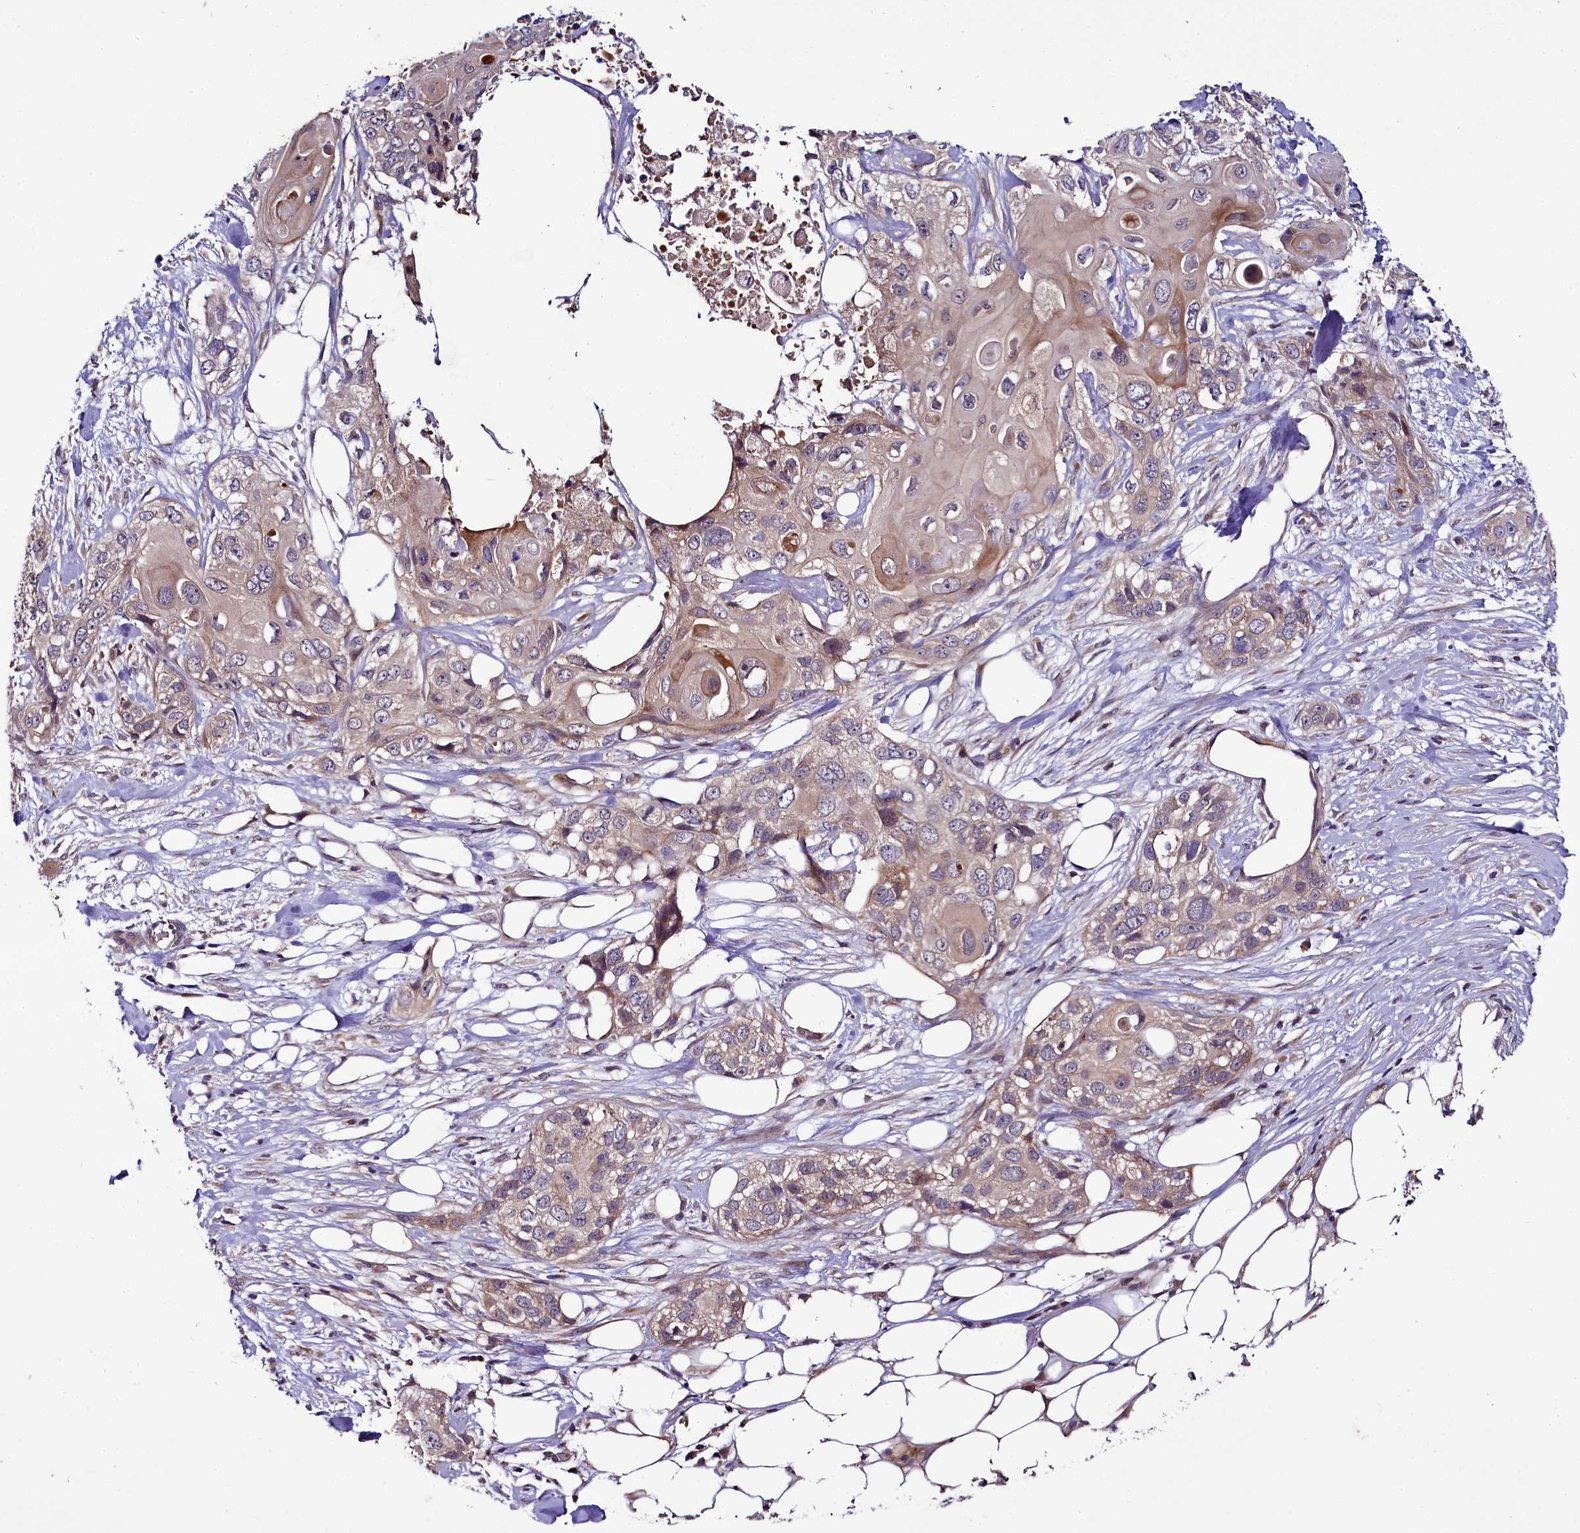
{"staining": {"intensity": "weak", "quantity": "<25%", "location": "cytoplasmic/membranous"}, "tissue": "skin cancer", "cell_type": "Tumor cells", "image_type": "cancer", "snomed": [{"axis": "morphology", "description": "Normal tissue, NOS"}, {"axis": "morphology", "description": "Squamous cell carcinoma, NOS"}, {"axis": "topography", "description": "Skin"}], "caption": "Tumor cells are negative for protein expression in human skin cancer.", "gene": "RPUSD2", "patient": {"sex": "male", "age": 72}}